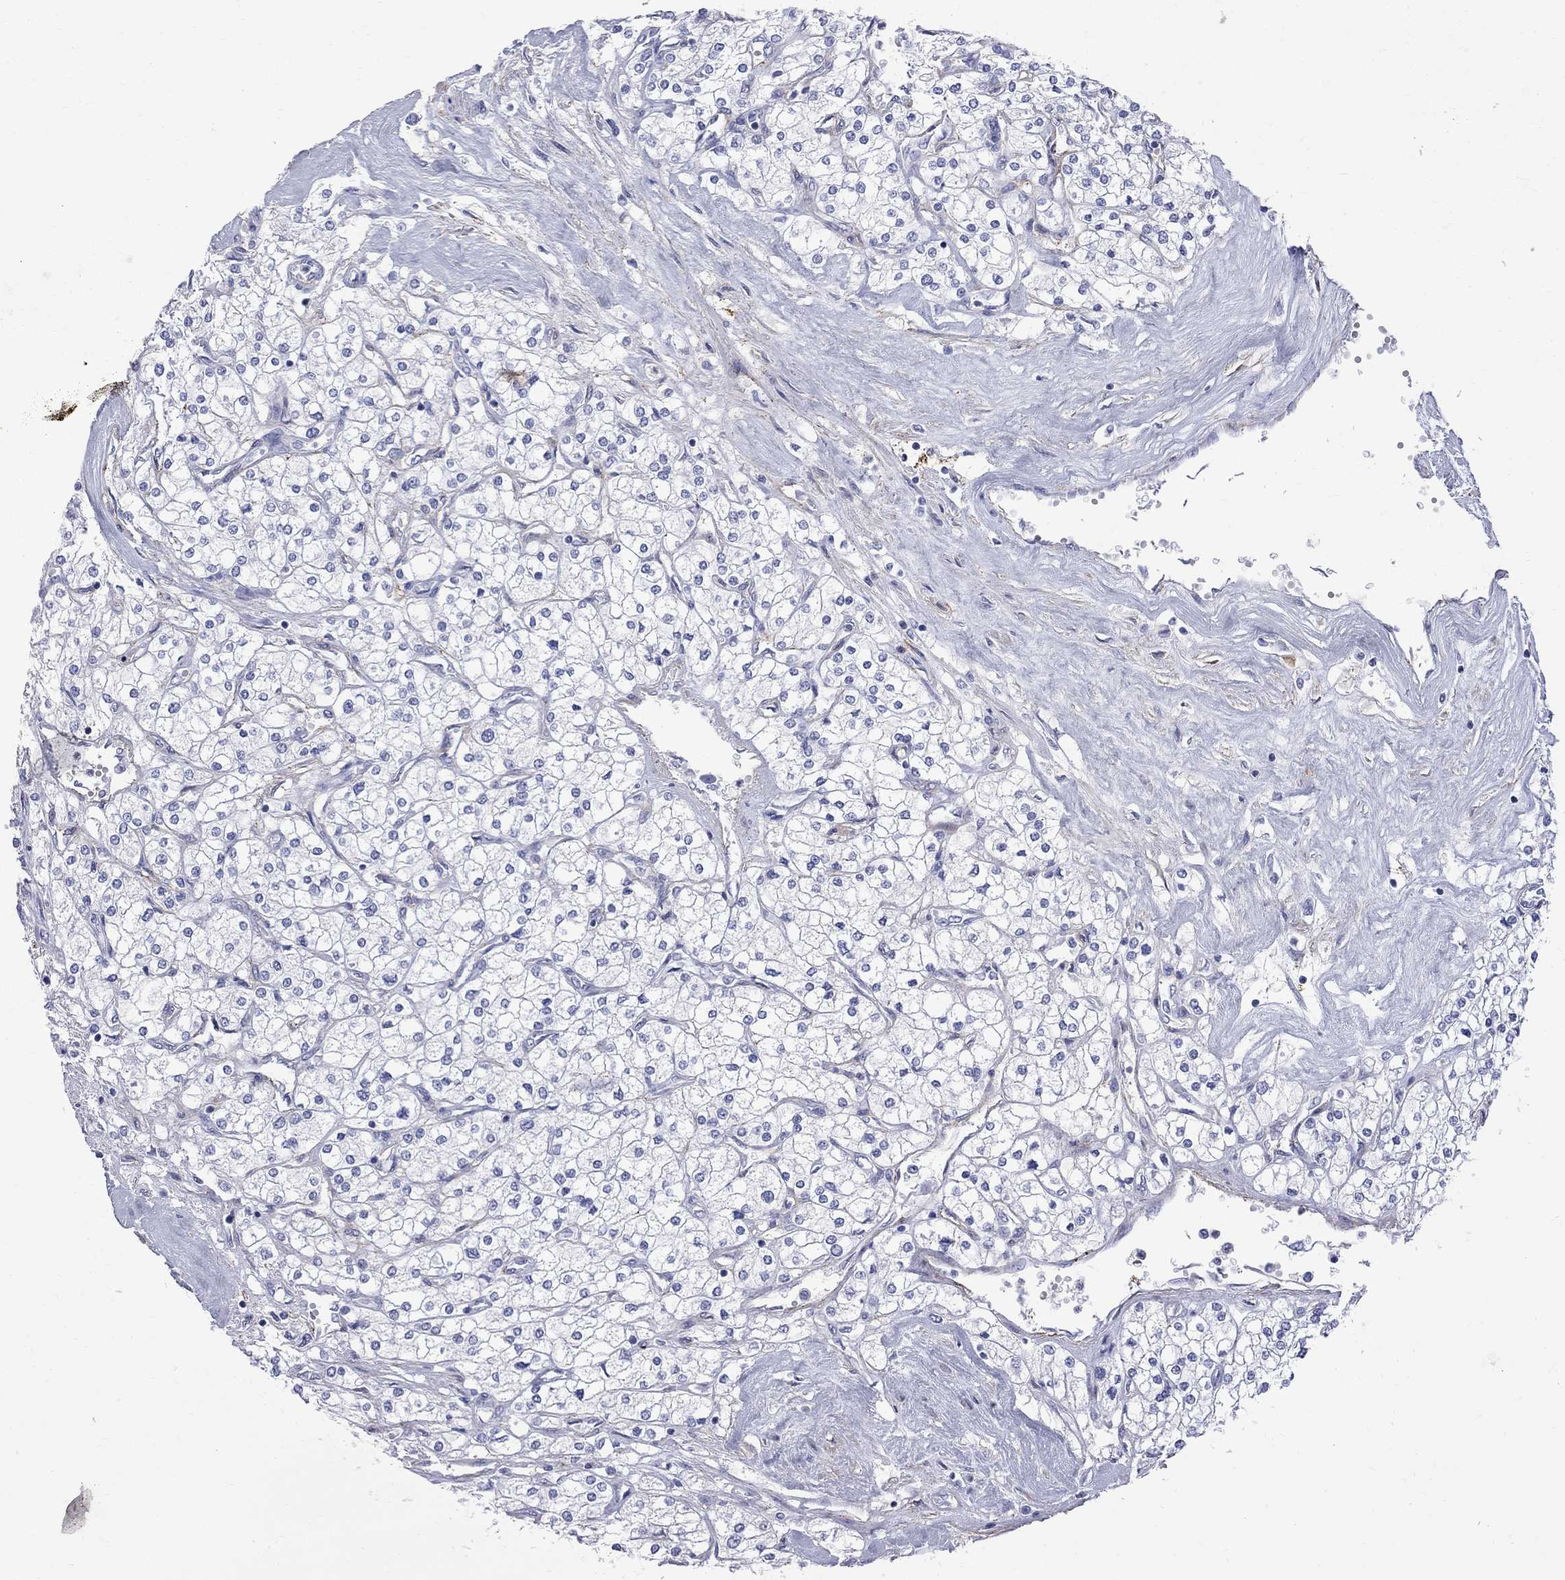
{"staining": {"intensity": "negative", "quantity": "none", "location": "none"}, "tissue": "renal cancer", "cell_type": "Tumor cells", "image_type": "cancer", "snomed": [{"axis": "morphology", "description": "Adenocarcinoma, NOS"}, {"axis": "topography", "description": "Kidney"}], "caption": "This is an immunohistochemistry (IHC) image of human renal cancer (adenocarcinoma). There is no expression in tumor cells.", "gene": "S100A3", "patient": {"sex": "male", "age": 80}}